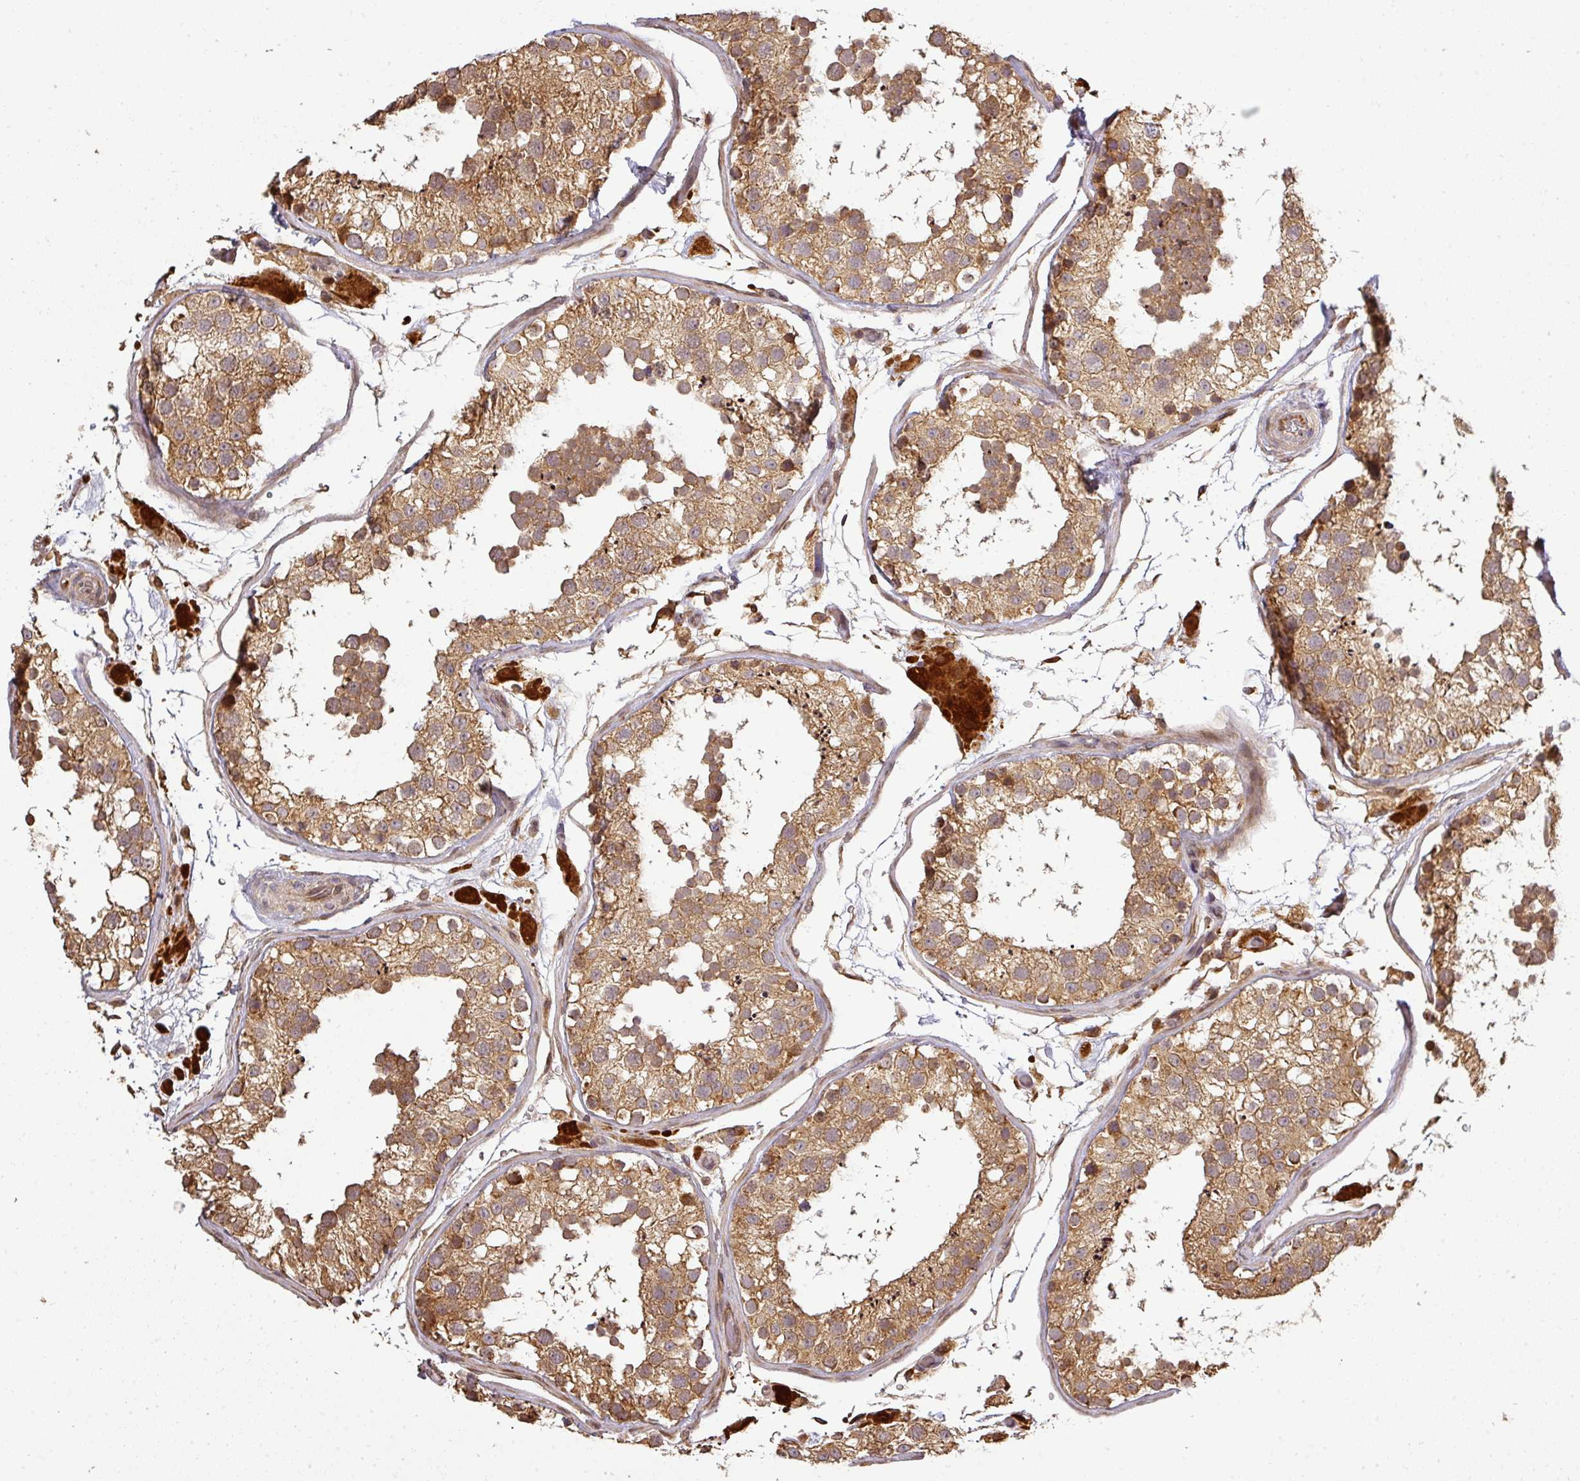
{"staining": {"intensity": "moderate", "quantity": ">75%", "location": "cytoplasmic/membranous"}, "tissue": "testis", "cell_type": "Cells in seminiferous ducts", "image_type": "normal", "snomed": [{"axis": "morphology", "description": "Normal tissue, NOS"}, {"axis": "topography", "description": "Testis"}], "caption": "Moderate cytoplasmic/membranous positivity is present in about >75% of cells in seminiferous ducts in benign testis.", "gene": "FAIM", "patient": {"sex": "male", "age": 26}}